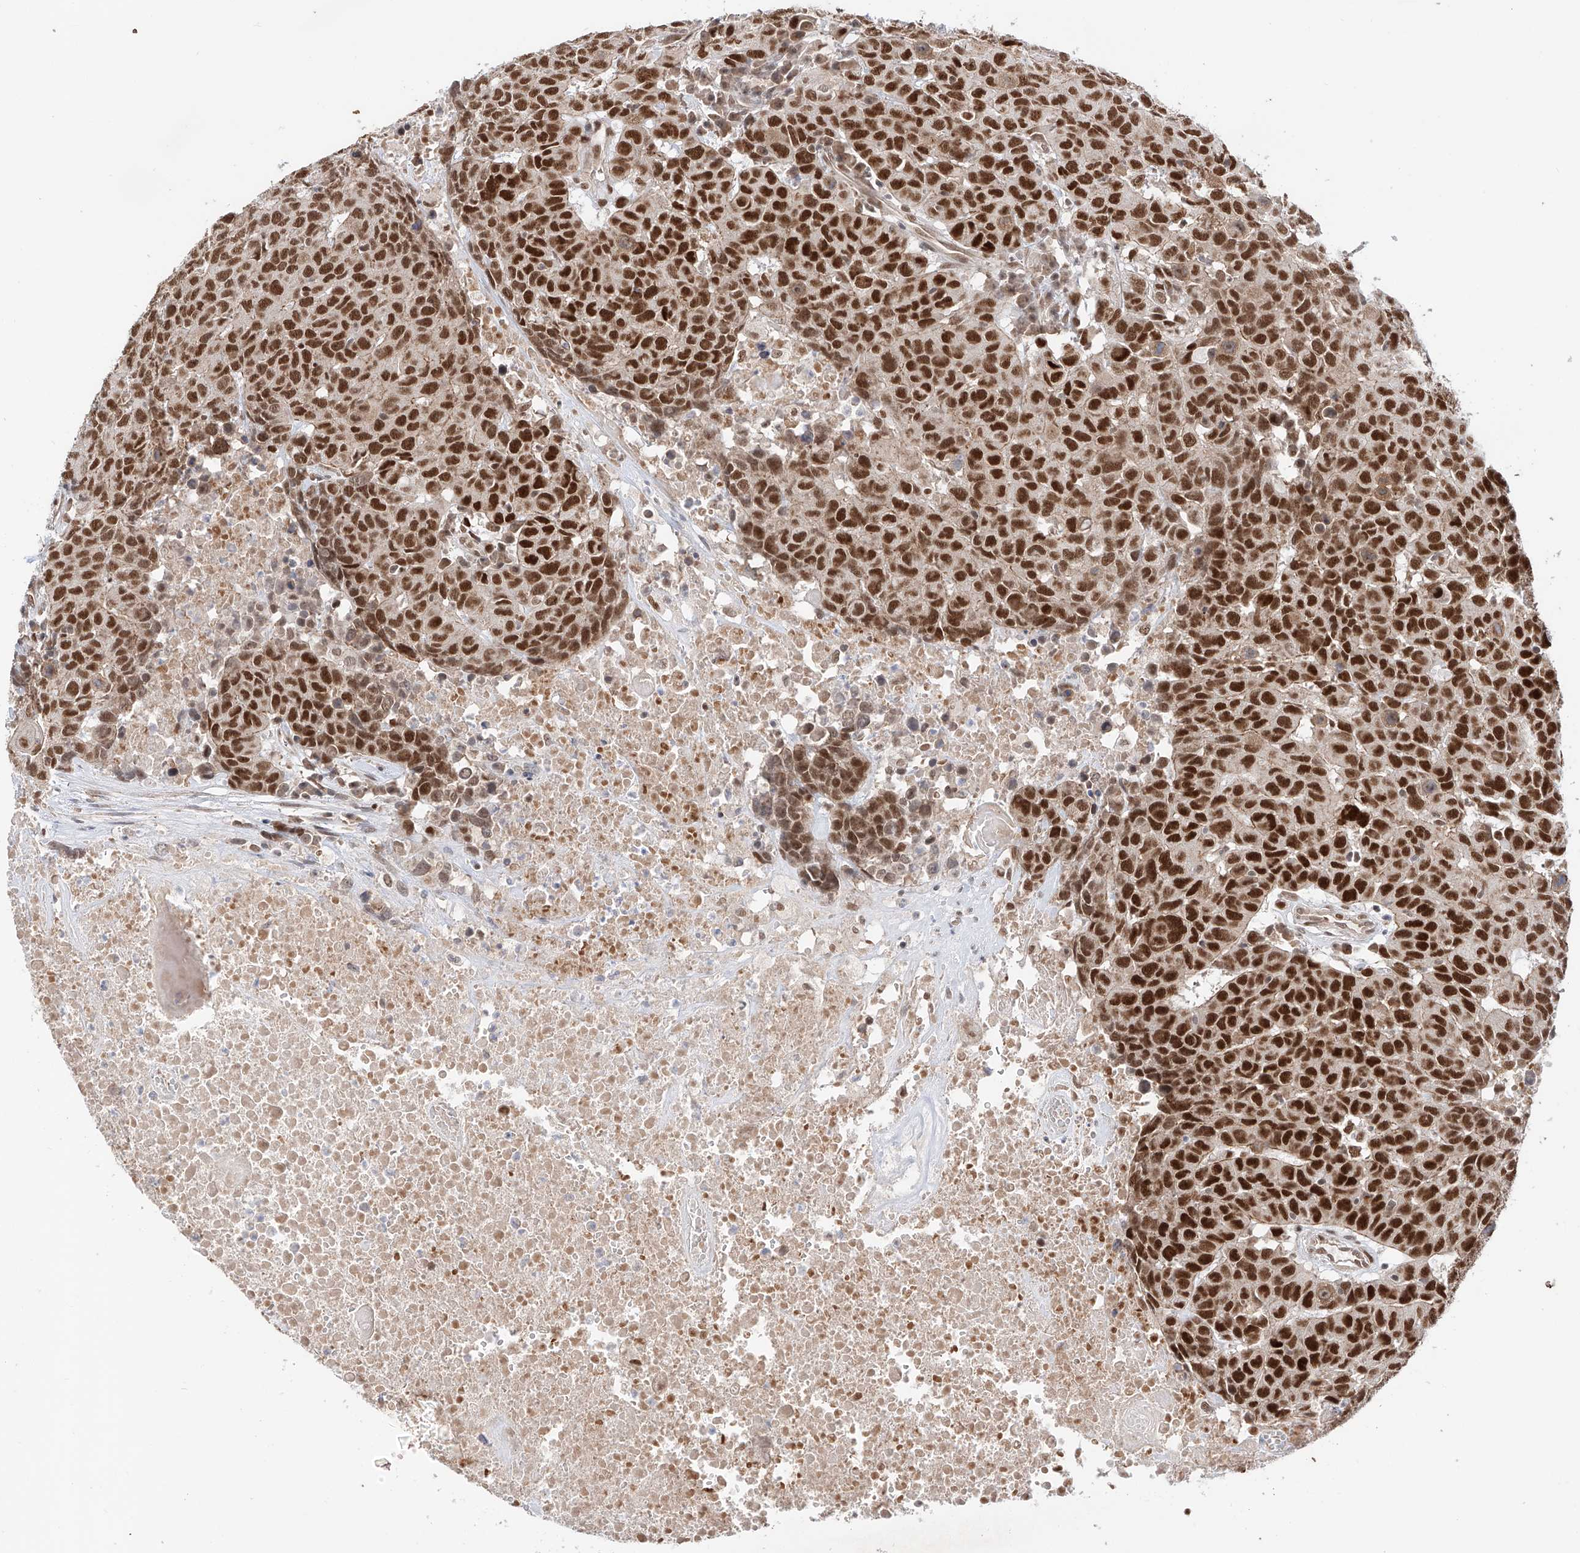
{"staining": {"intensity": "strong", "quantity": ">75%", "location": "nuclear"}, "tissue": "head and neck cancer", "cell_type": "Tumor cells", "image_type": "cancer", "snomed": [{"axis": "morphology", "description": "Squamous cell carcinoma, NOS"}, {"axis": "topography", "description": "Head-Neck"}], "caption": "A brown stain shows strong nuclear positivity of a protein in human head and neck squamous cell carcinoma tumor cells.", "gene": "POGK", "patient": {"sex": "male", "age": 66}}